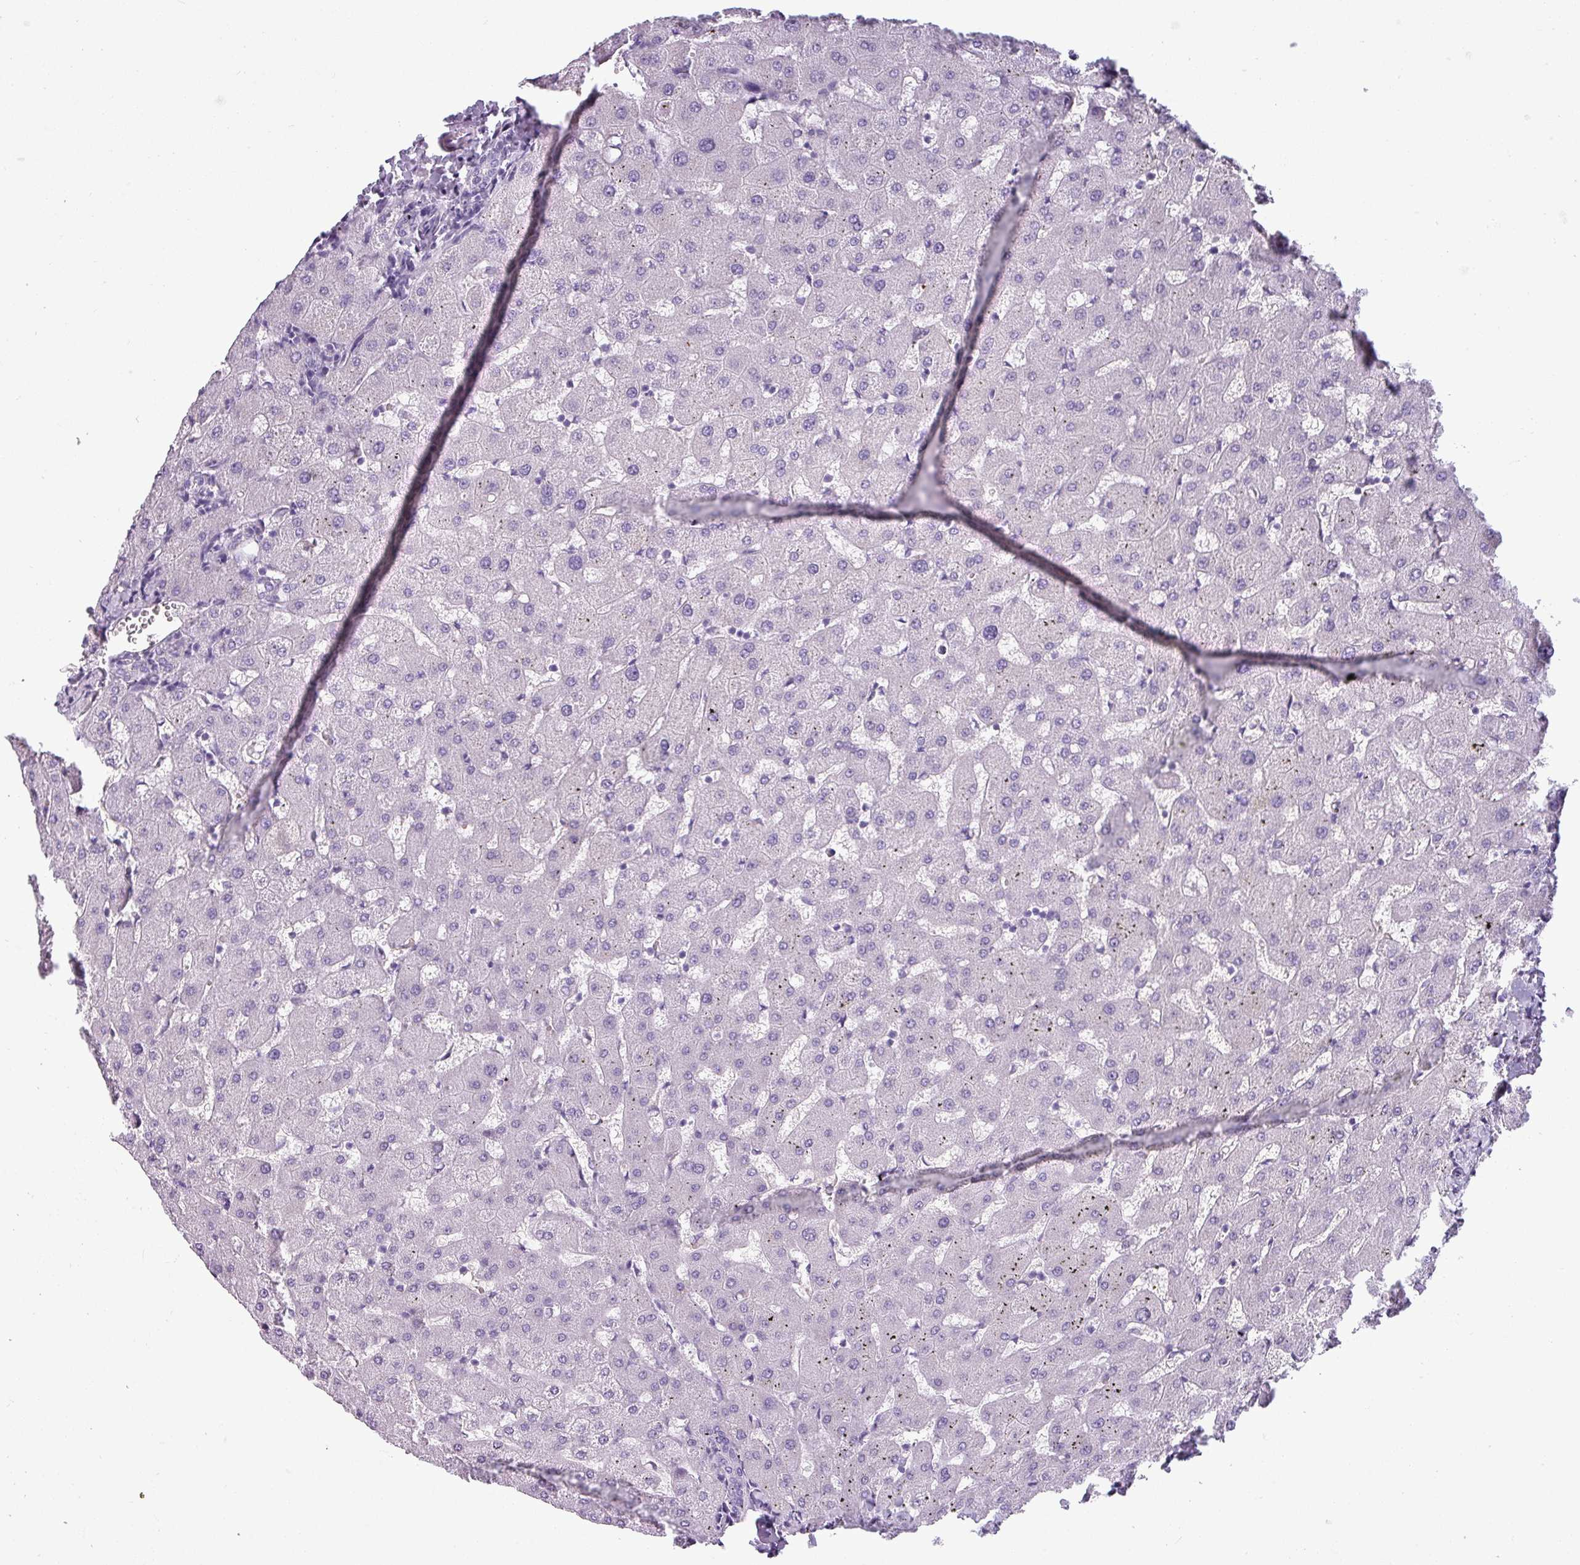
{"staining": {"intensity": "negative", "quantity": "none", "location": "none"}, "tissue": "liver", "cell_type": "Cholangiocytes", "image_type": "normal", "snomed": [{"axis": "morphology", "description": "Normal tissue, NOS"}, {"axis": "topography", "description": "Liver"}], "caption": "Micrograph shows no significant protein positivity in cholangiocytes of benign liver.", "gene": "SLC26A9", "patient": {"sex": "female", "age": 63}}